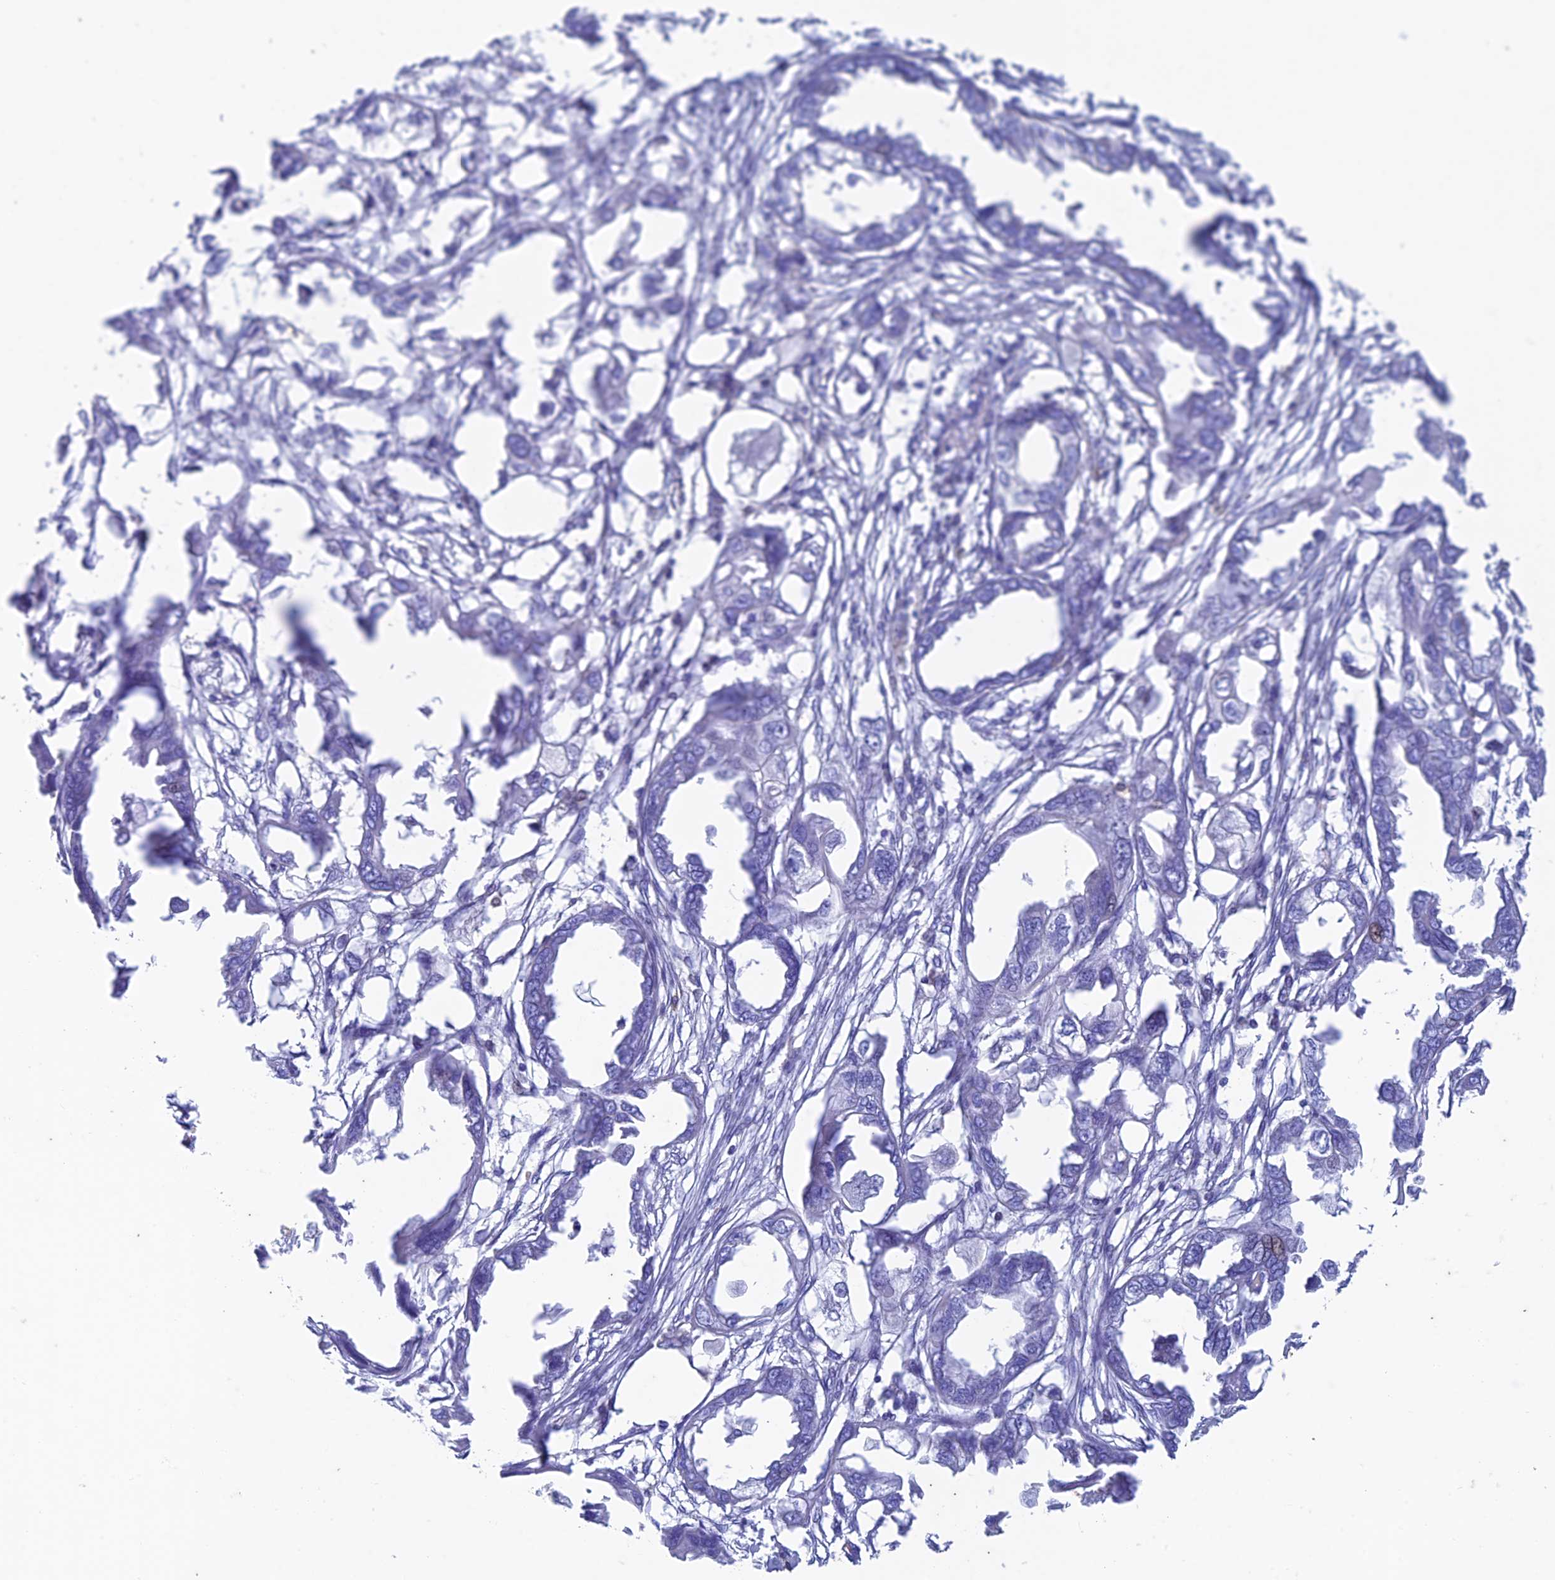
{"staining": {"intensity": "negative", "quantity": "none", "location": "none"}, "tissue": "endometrial cancer", "cell_type": "Tumor cells", "image_type": "cancer", "snomed": [{"axis": "morphology", "description": "Adenocarcinoma, NOS"}, {"axis": "morphology", "description": "Adenocarcinoma, metastatic, NOS"}, {"axis": "topography", "description": "Adipose tissue"}, {"axis": "topography", "description": "Endometrium"}], "caption": "Micrograph shows no protein staining in tumor cells of metastatic adenocarcinoma (endometrial) tissue.", "gene": "FGF7", "patient": {"sex": "female", "age": 67}}